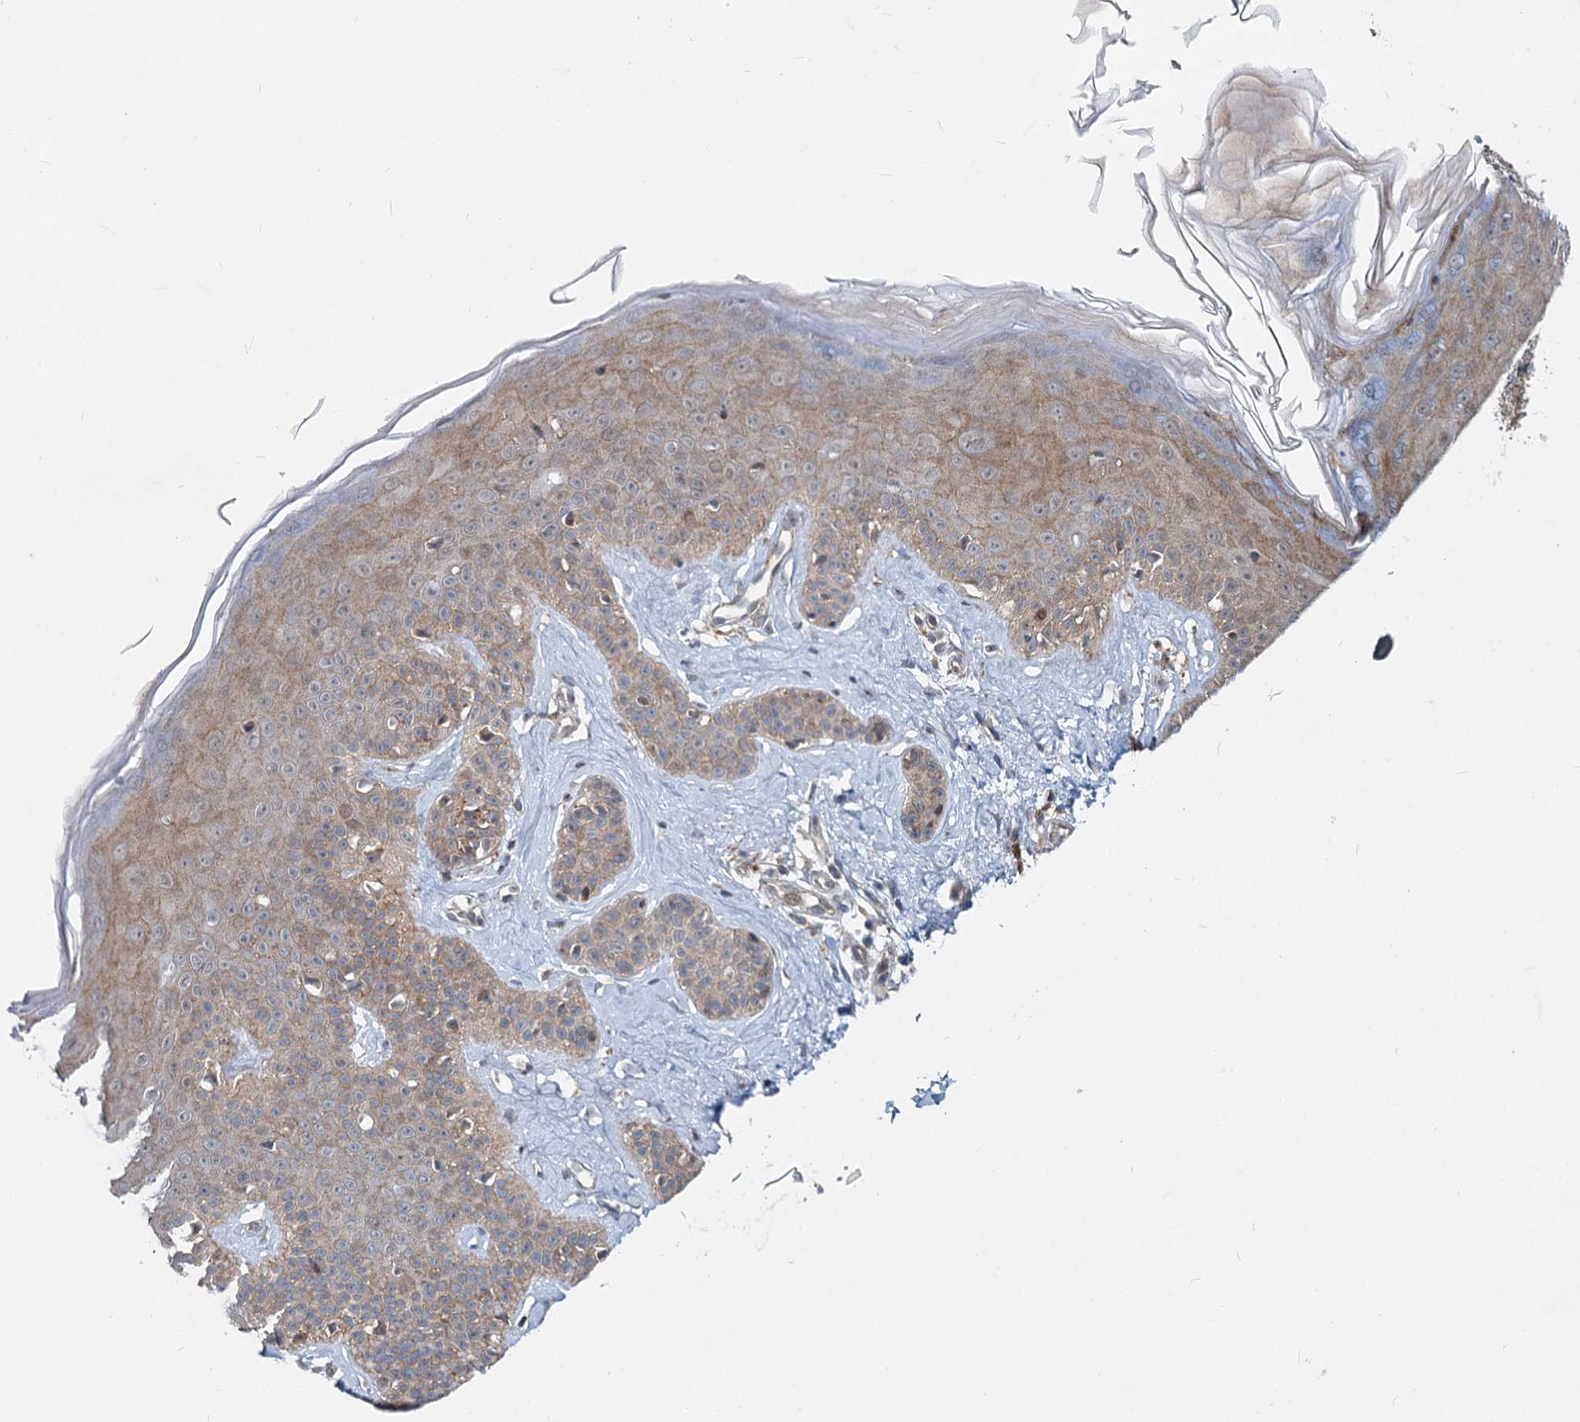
{"staining": {"intensity": "weak", "quantity": ">75%", "location": "cytoplasmic/membranous"}, "tissue": "skin", "cell_type": "Fibroblasts", "image_type": "normal", "snomed": [{"axis": "morphology", "description": "Normal tissue, NOS"}, {"axis": "topography", "description": "Skin"}], "caption": "Immunohistochemistry (DAB (3,3'-diaminobenzidine)) staining of benign human skin exhibits weak cytoplasmic/membranous protein expression in about >75% of fibroblasts. The staining was performed using DAB to visualize the protein expression in brown, while the nuclei were stained in blue with hematoxylin (Magnification: 20x).", "gene": "ADCY2", "patient": {"sex": "female", "age": 58}}